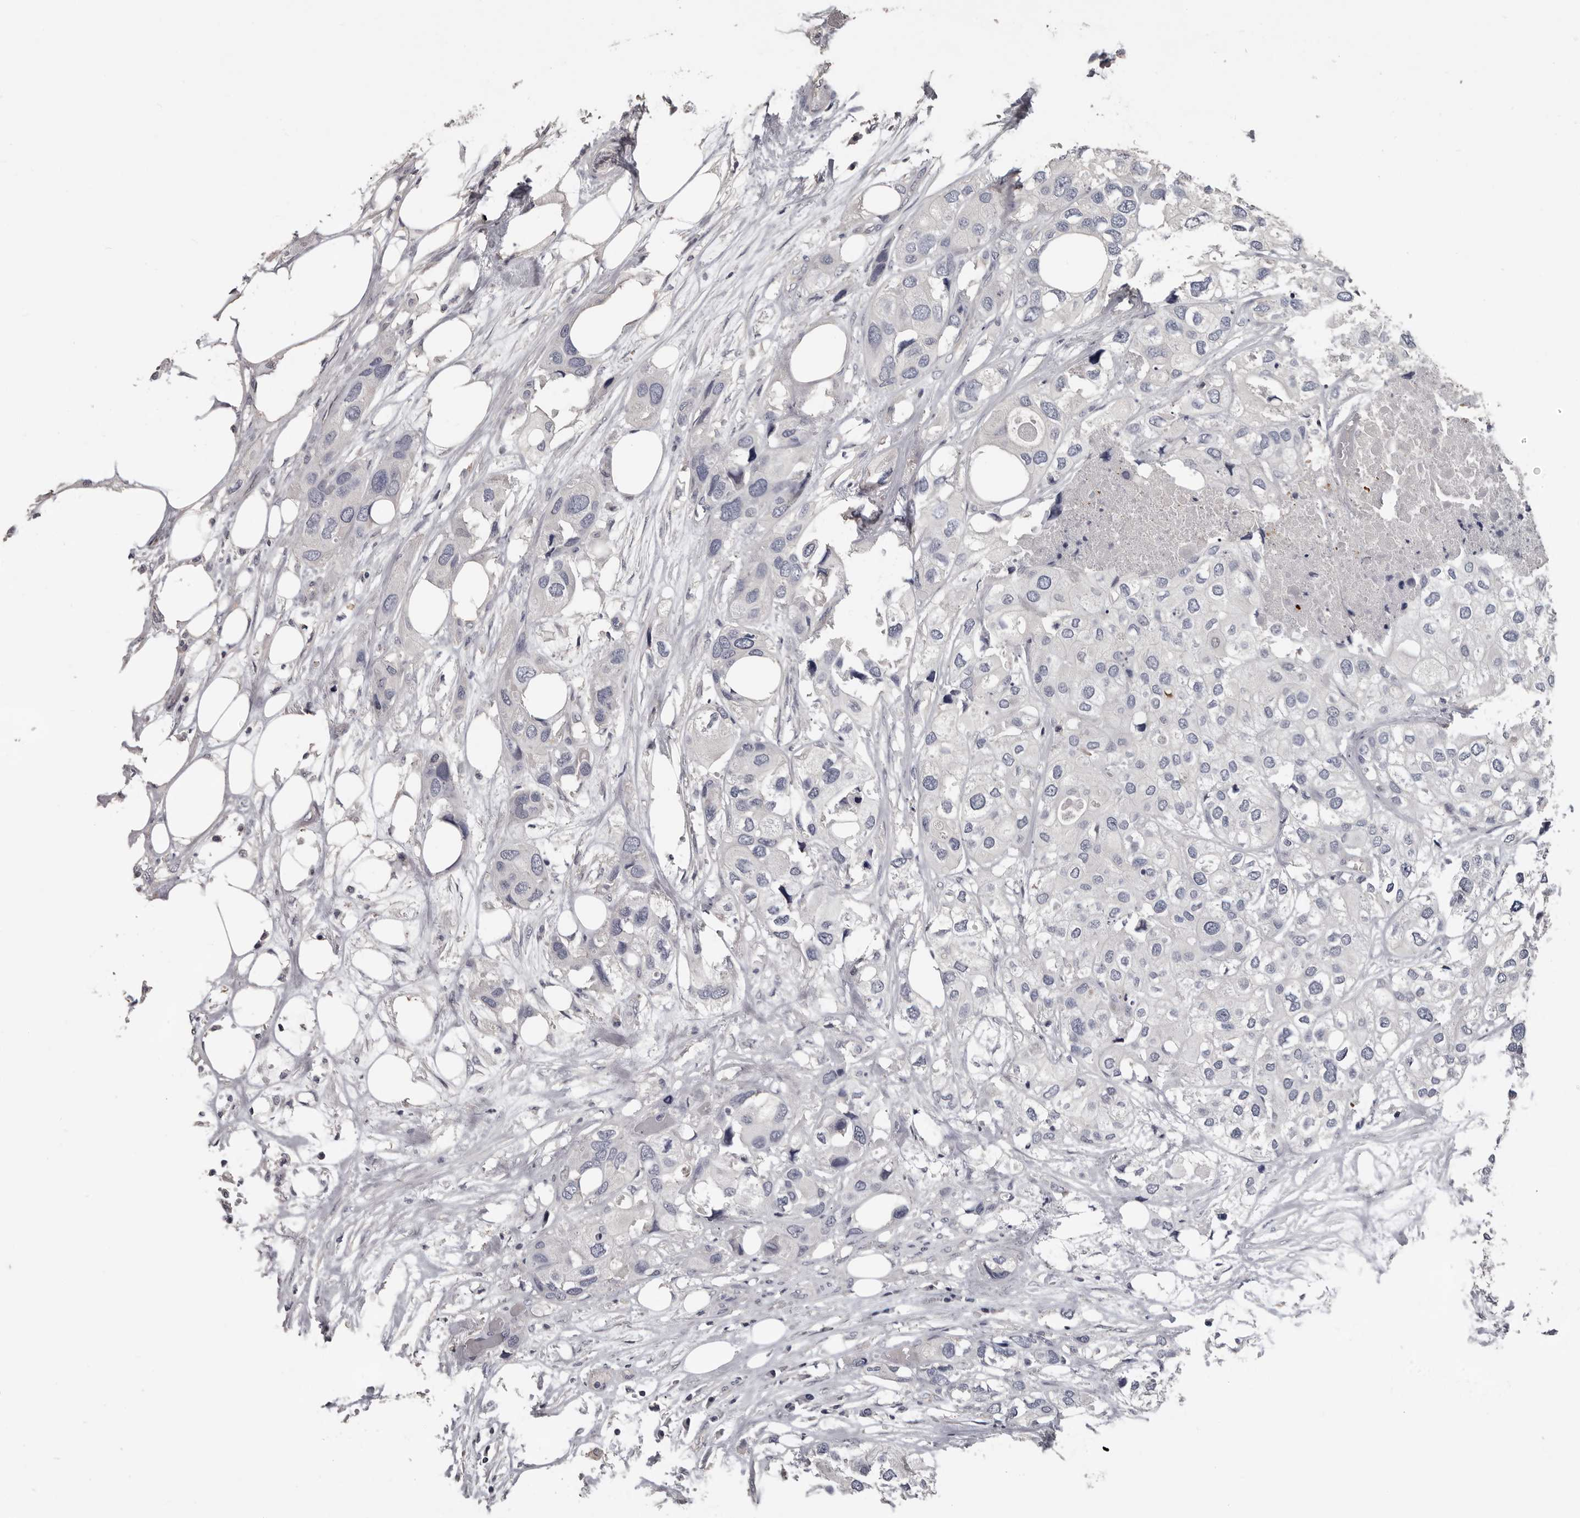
{"staining": {"intensity": "negative", "quantity": "none", "location": "none"}, "tissue": "urothelial cancer", "cell_type": "Tumor cells", "image_type": "cancer", "snomed": [{"axis": "morphology", "description": "Urothelial carcinoma, High grade"}, {"axis": "topography", "description": "Urinary bladder"}], "caption": "Tumor cells are negative for brown protein staining in urothelial cancer.", "gene": "RNF217", "patient": {"sex": "male", "age": 64}}